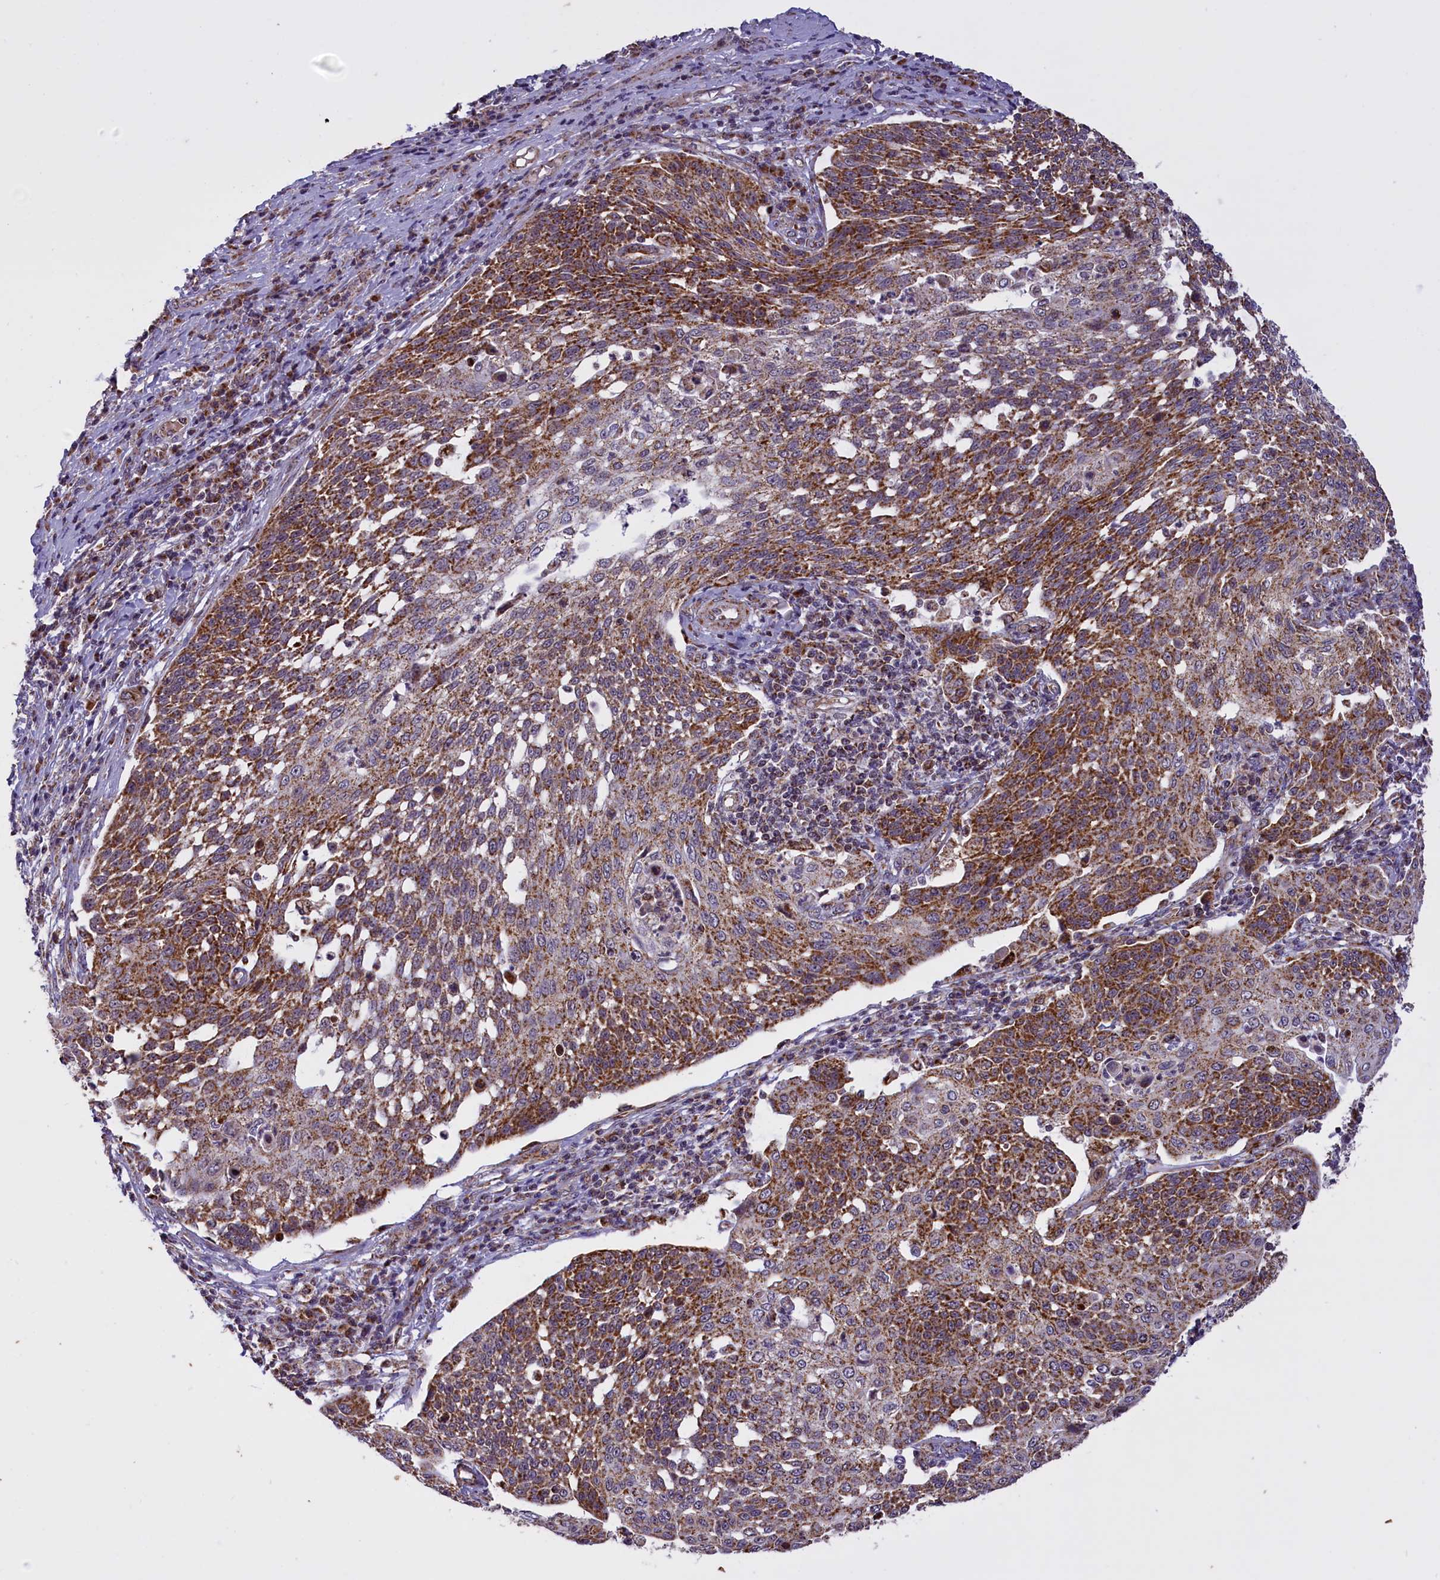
{"staining": {"intensity": "moderate", "quantity": ">75%", "location": "cytoplasmic/membranous"}, "tissue": "cervical cancer", "cell_type": "Tumor cells", "image_type": "cancer", "snomed": [{"axis": "morphology", "description": "Squamous cell carcinoma, NOS"}, {"axis": "topography", "description": "Cervix"}], "caption": "Immunohistochemistry (IHC) image of neoplastic tissue: squamous cell carcinoma (cervical) stained using IHC displays medium levels of moderate protein expression localized specifically in the cytoplasmic/membranous of tumor cells, appearing as a cytoplasmic/membranous brown color.", "gene": "NDUFS5", "patient": {"sex": "female", "age": 34}}